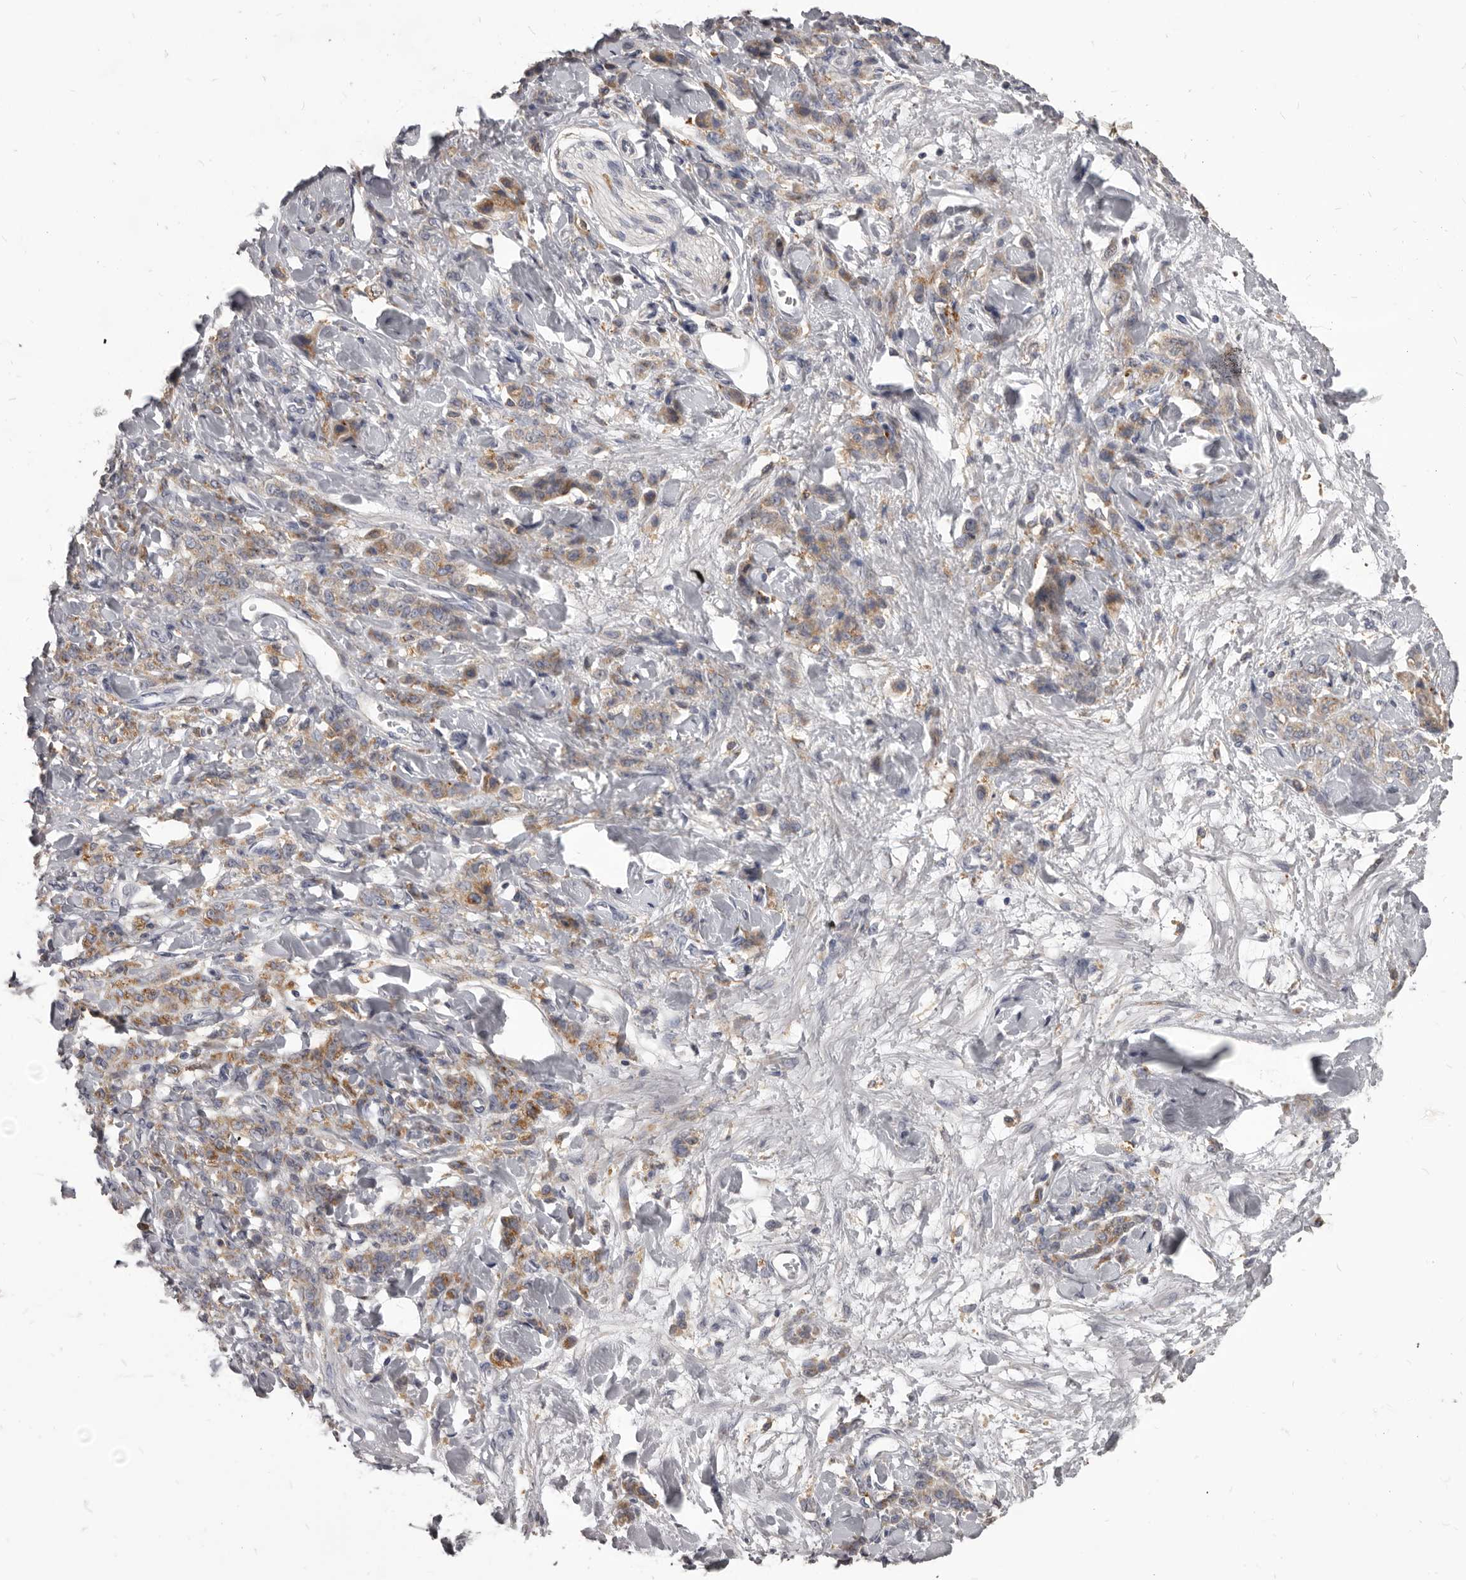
{"staining": {"intensity": "moderate", "quantity": ">75%", "location": "cytoplasmic/membranous"}, "tissue": "stomach cancer", "cell_type": "Tumor cells", "image_type": "cancer", "snomed": [{"axis": "morphology", "description": "Normal tissue, NOS"}, {"axis": "morphology", "description": "Adenocarcinoma, NOS"}, {"axis": "topography", "description": "Stomach"}], "caption": "High-magnification brightfield microscopy of stomach cancer stained with DAB (3,3'-diaminobenzidine) (brown) and counterstained with hematoxylin (blue). tumor cells exhibit moderate cytoplasmic/membranous expression is appreciated in approximately>75% of cells.", "gene": "PI4K2A", "patient": {"sex": "male", "age": 82}}